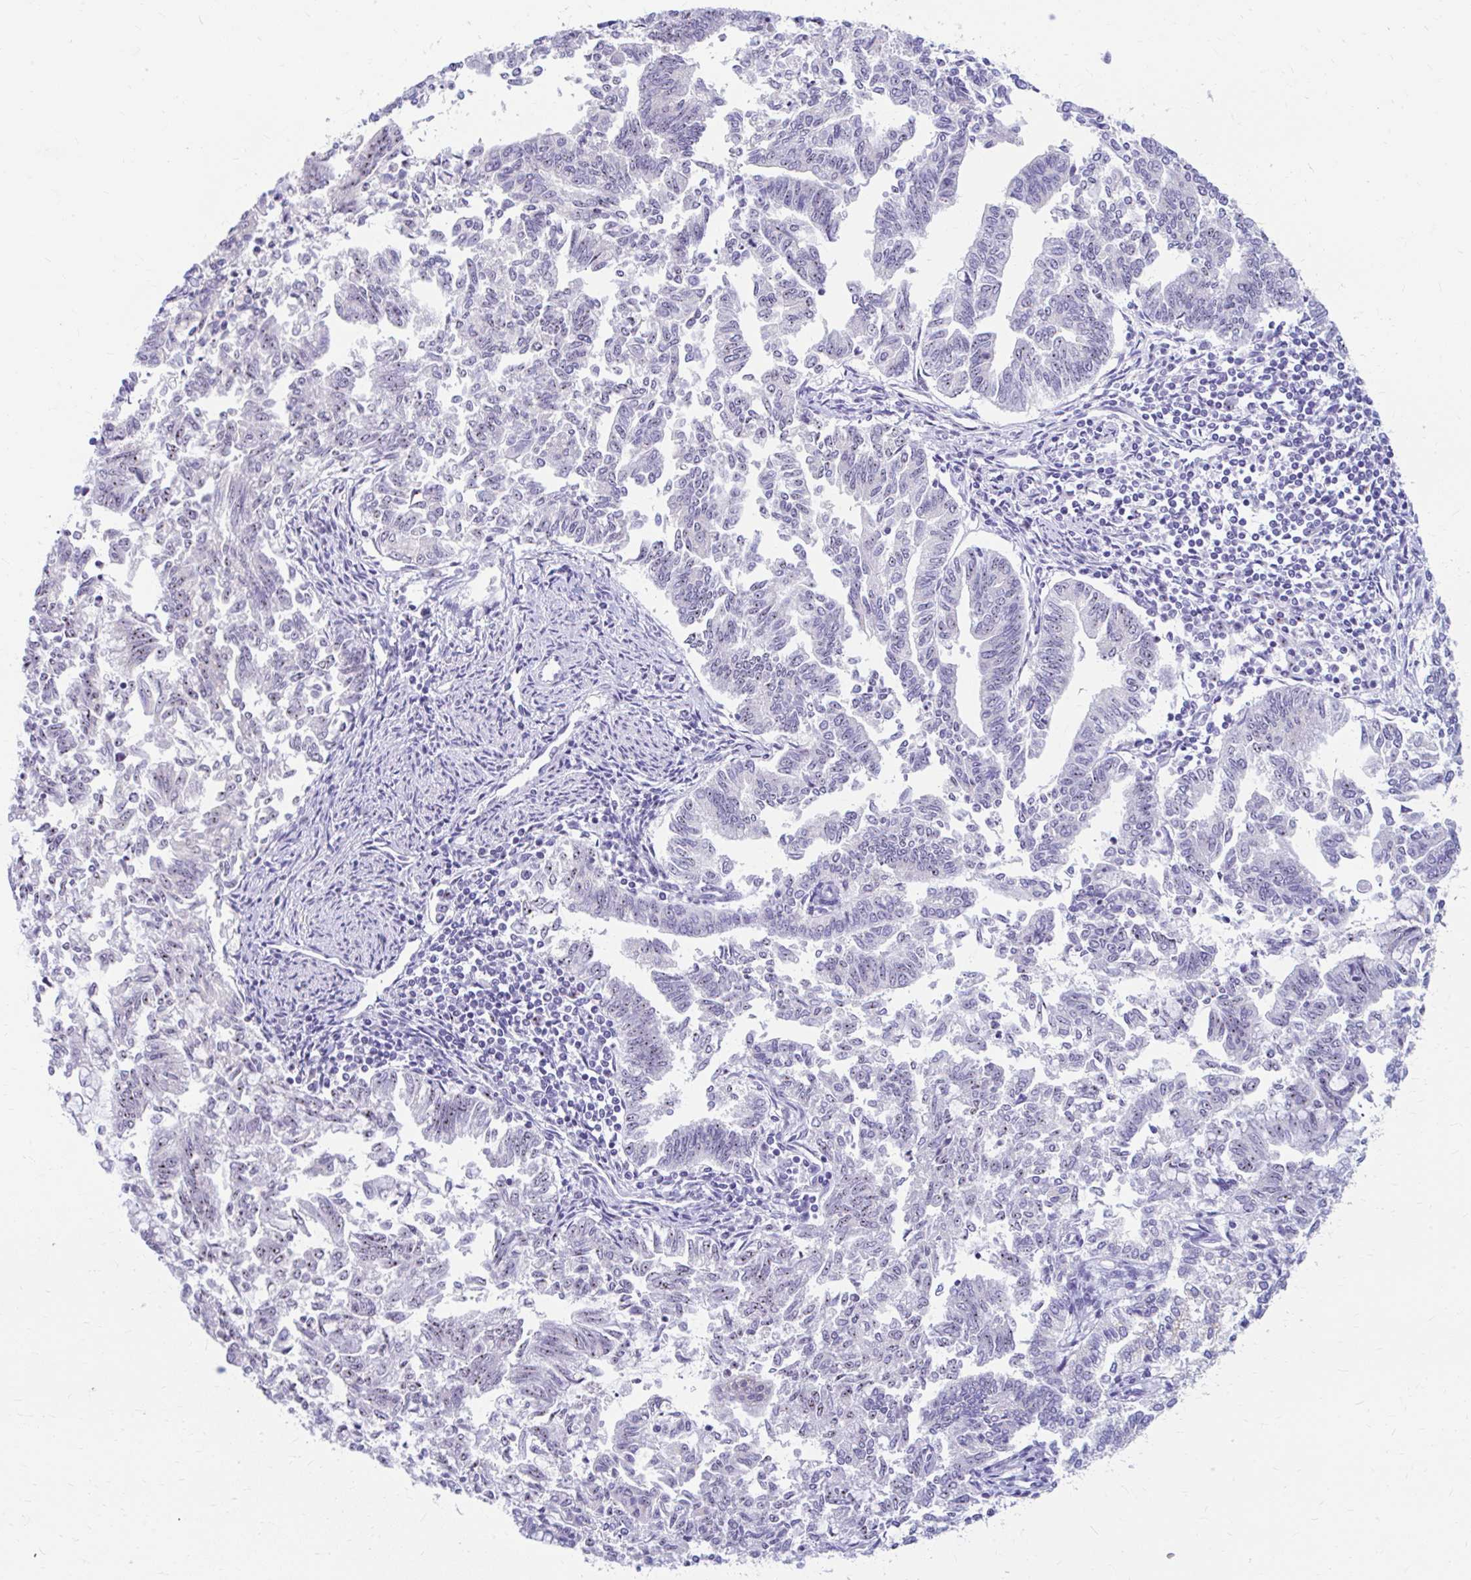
{"staining": {"intensity": "moderate", "quantity": "25%-75%", "location": "nuclear"}, "tissue": "endometrial cancer", "cell_type": "Tumor cells", "image_type": "cancer", "snomed": [{"axis": "morphology", "description": "Adenocarcinoma, NOS"}, {"axis": "topography", "description": "Endometrium"}], "caption": "An image of human endometrial adenocarcinoma stained for a protein demonstrates moderate nuclear brown staining in tumor cells.", "gene": "FTSJ3", "patient": {"sex": "female", "age": 79}}